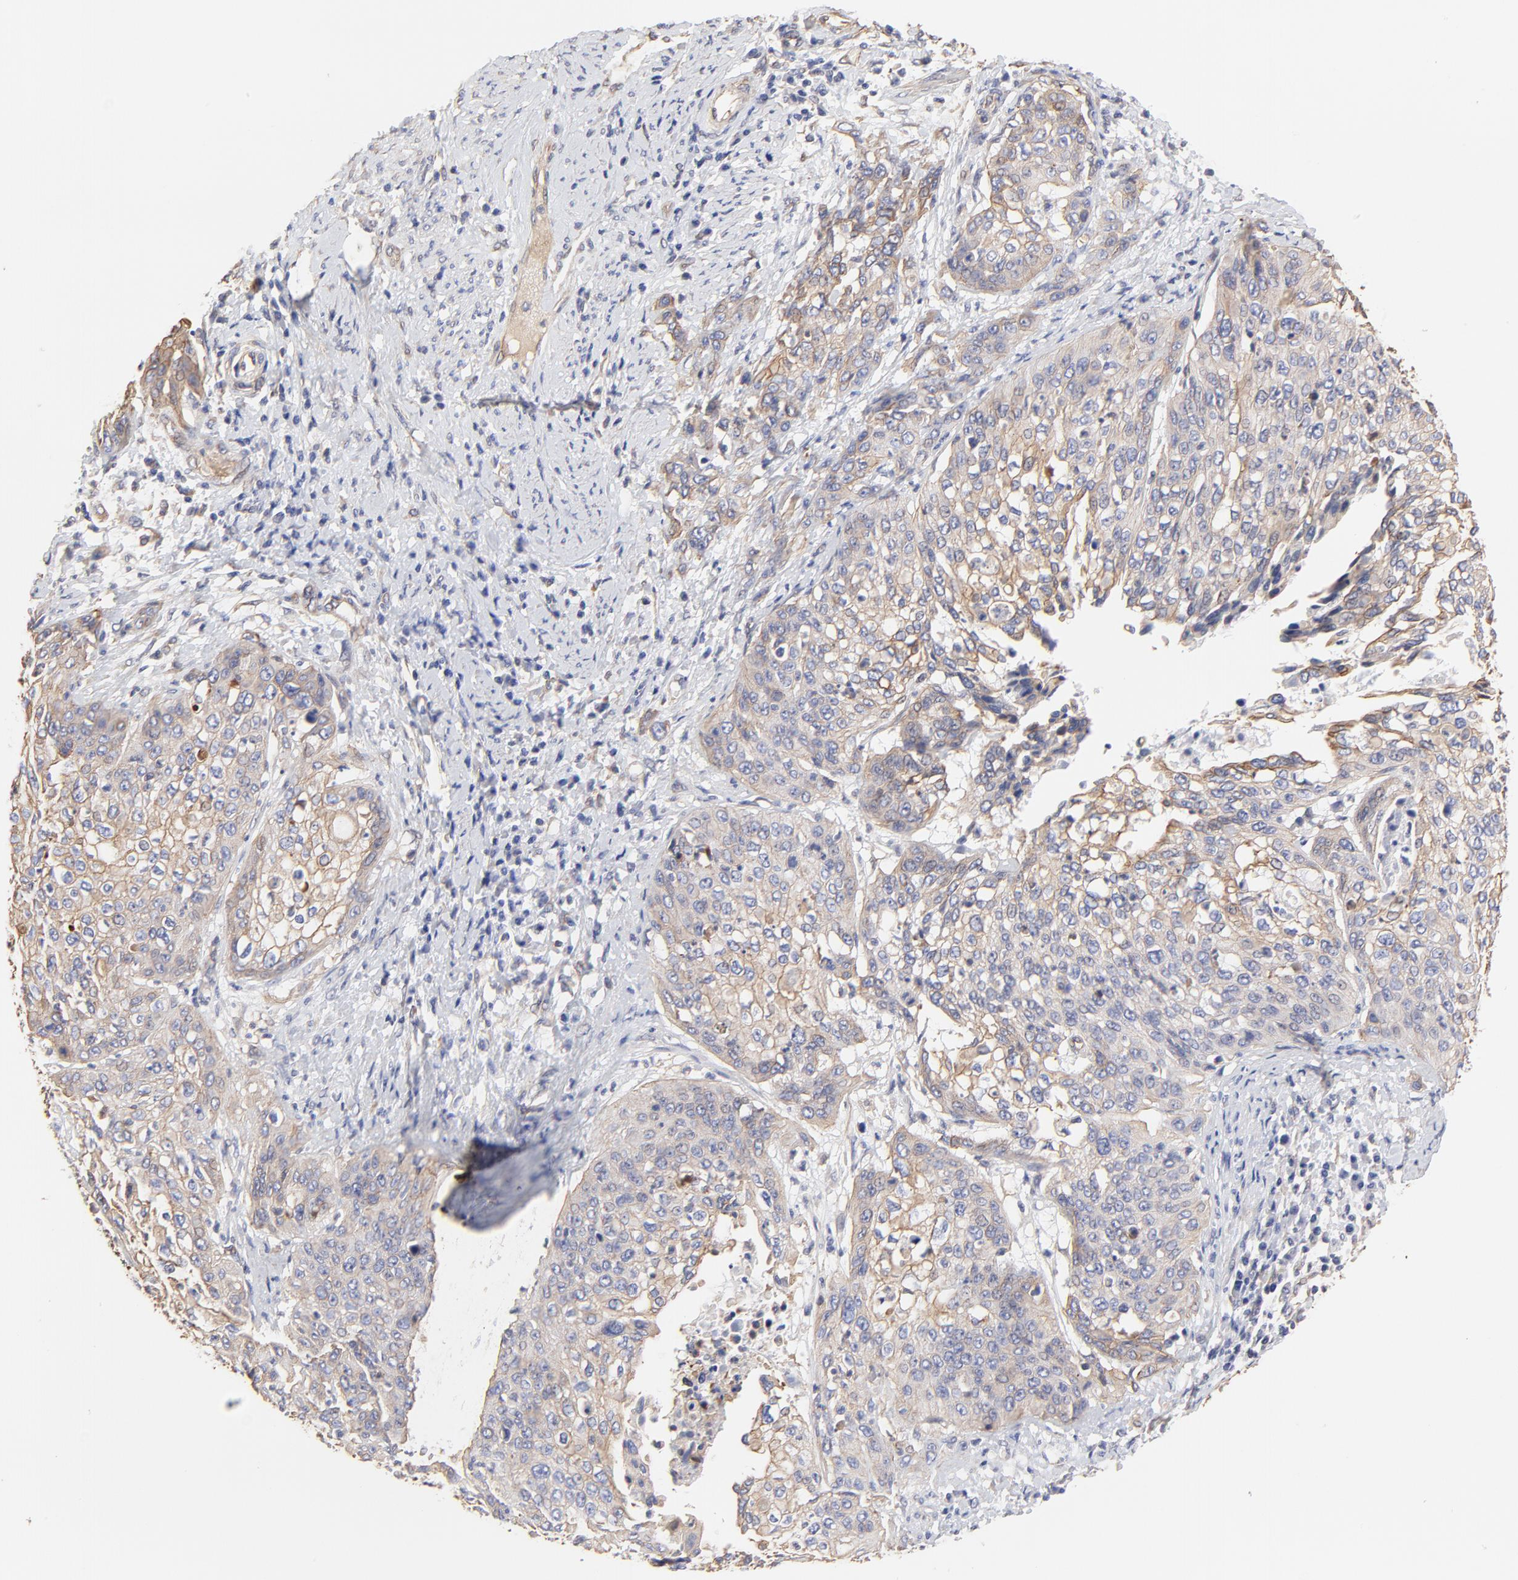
{"staining": {"intensity": "weak", "quantity": ">75%", "location": "cytoplasmic/membranous"}, "tissue": "cervical cancer", "cell_type": "Tumor cells", "image_type": "cancer", "snomed": [{"axis": "morphology", "description": "Squamous cell carcinoma, NOS"}, {"axis": "topography", "description": "Cervix"}], "caption": "Tumor cells reveal low levels of weak cytoplasmic/membranous expression in about >75% of cells in human cervical cancer (squamous cell carcinoma).", "gene": "LRCH2", "patient": {"sex": "female", "age": 41}}